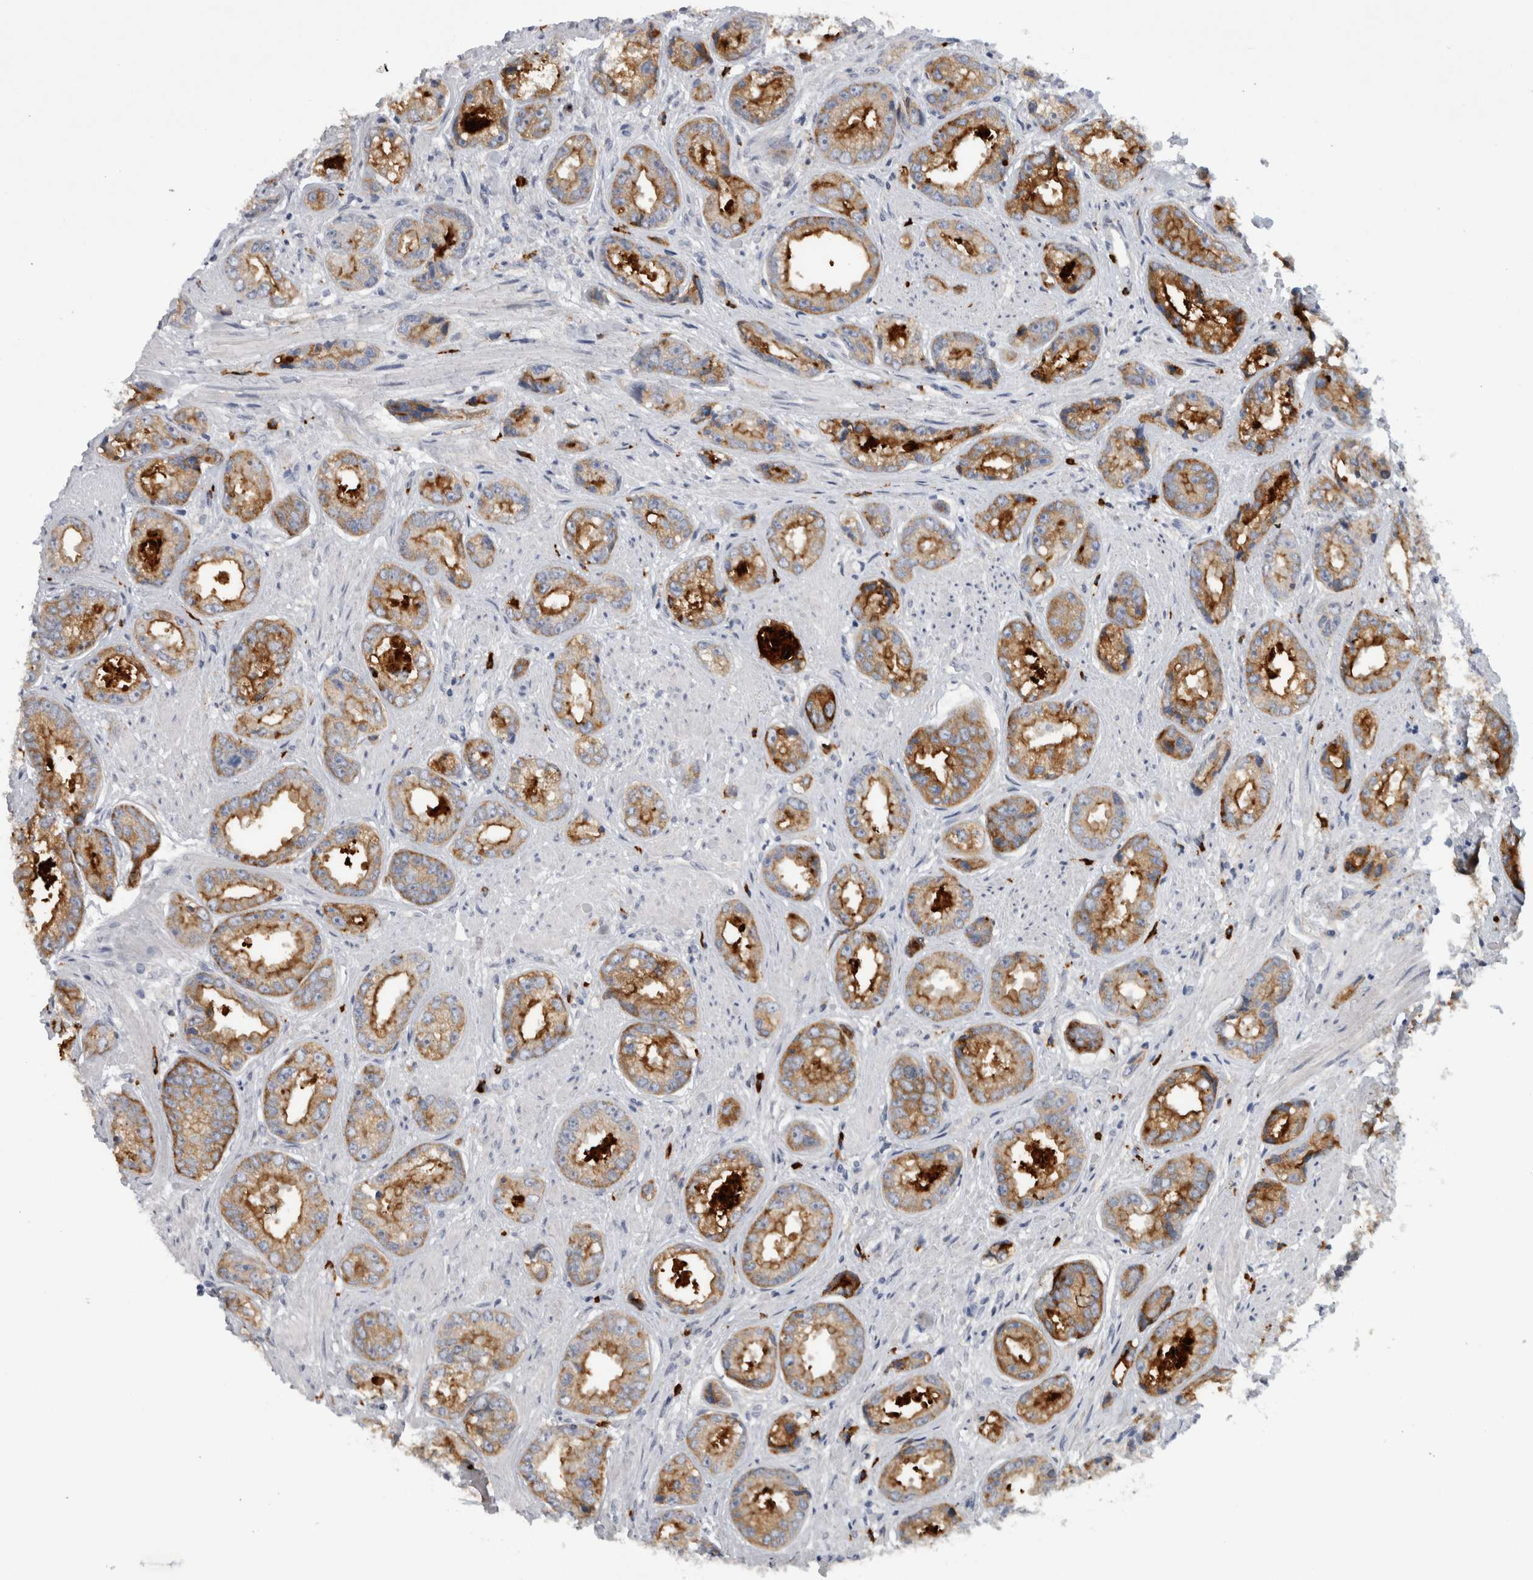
{"staining": {"intensity": "moderate", "quantity": ">75%", "location": "cytoplasmic/membranous"}, "tissue": "prostate cancer", "cell_type": "Tumor cells", "image_type": "cancer", "snomed": [{"axis": "morphology", "description": "Adenocarcinoma, High grade"}, {"axis": "topography", "description": "Prostate"}], "caption": "Immunohistochemistry (DAB) staining of human prostate cancer reveals moderate cytoplasmic/membranous protein positivity in about >75% of tumor cells.", "gene": "CD63", "patient": {"sex": "male", "age": 61}}